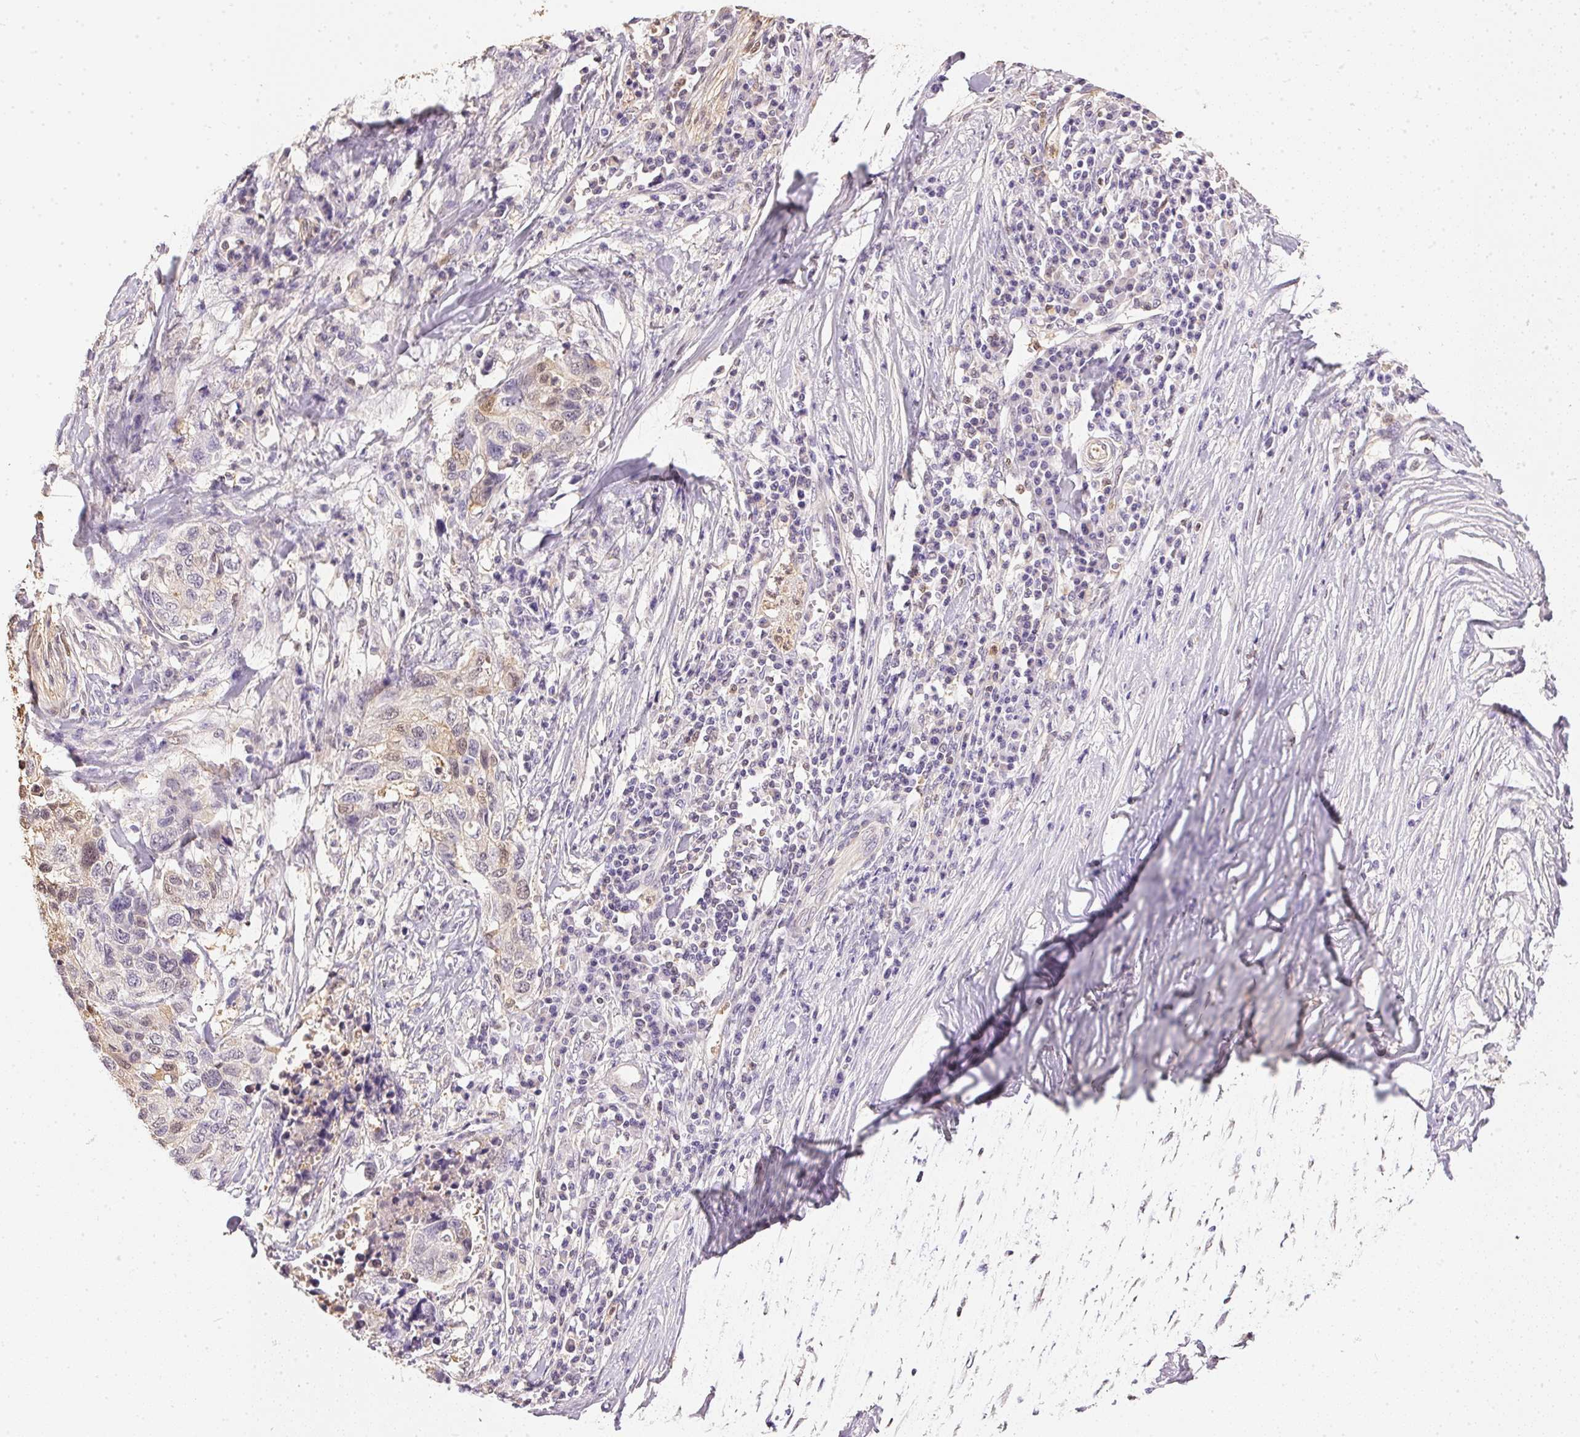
{"staining": {"intensity": "weak", "quantity": "<25%", "location": "cytoplasmic/membranous,nuclear"}, "tissue": "stomach cancer", "cell_type": "Tumor cells", "image_type": "cancer", "snomed": [{"axis": "morphology", "description": "Adenocarcinoma, NOS"}, {"axis": "topography", "description": "Stomach, upper"}], "caption": "DAB (3,3'-diaminobenzidine) immunohistochemical staining of human stomach cancer exhibits no significant positivity in tumor cells.", "gene": "S100A3", "patient": {"sex": "female", "age": 67}}